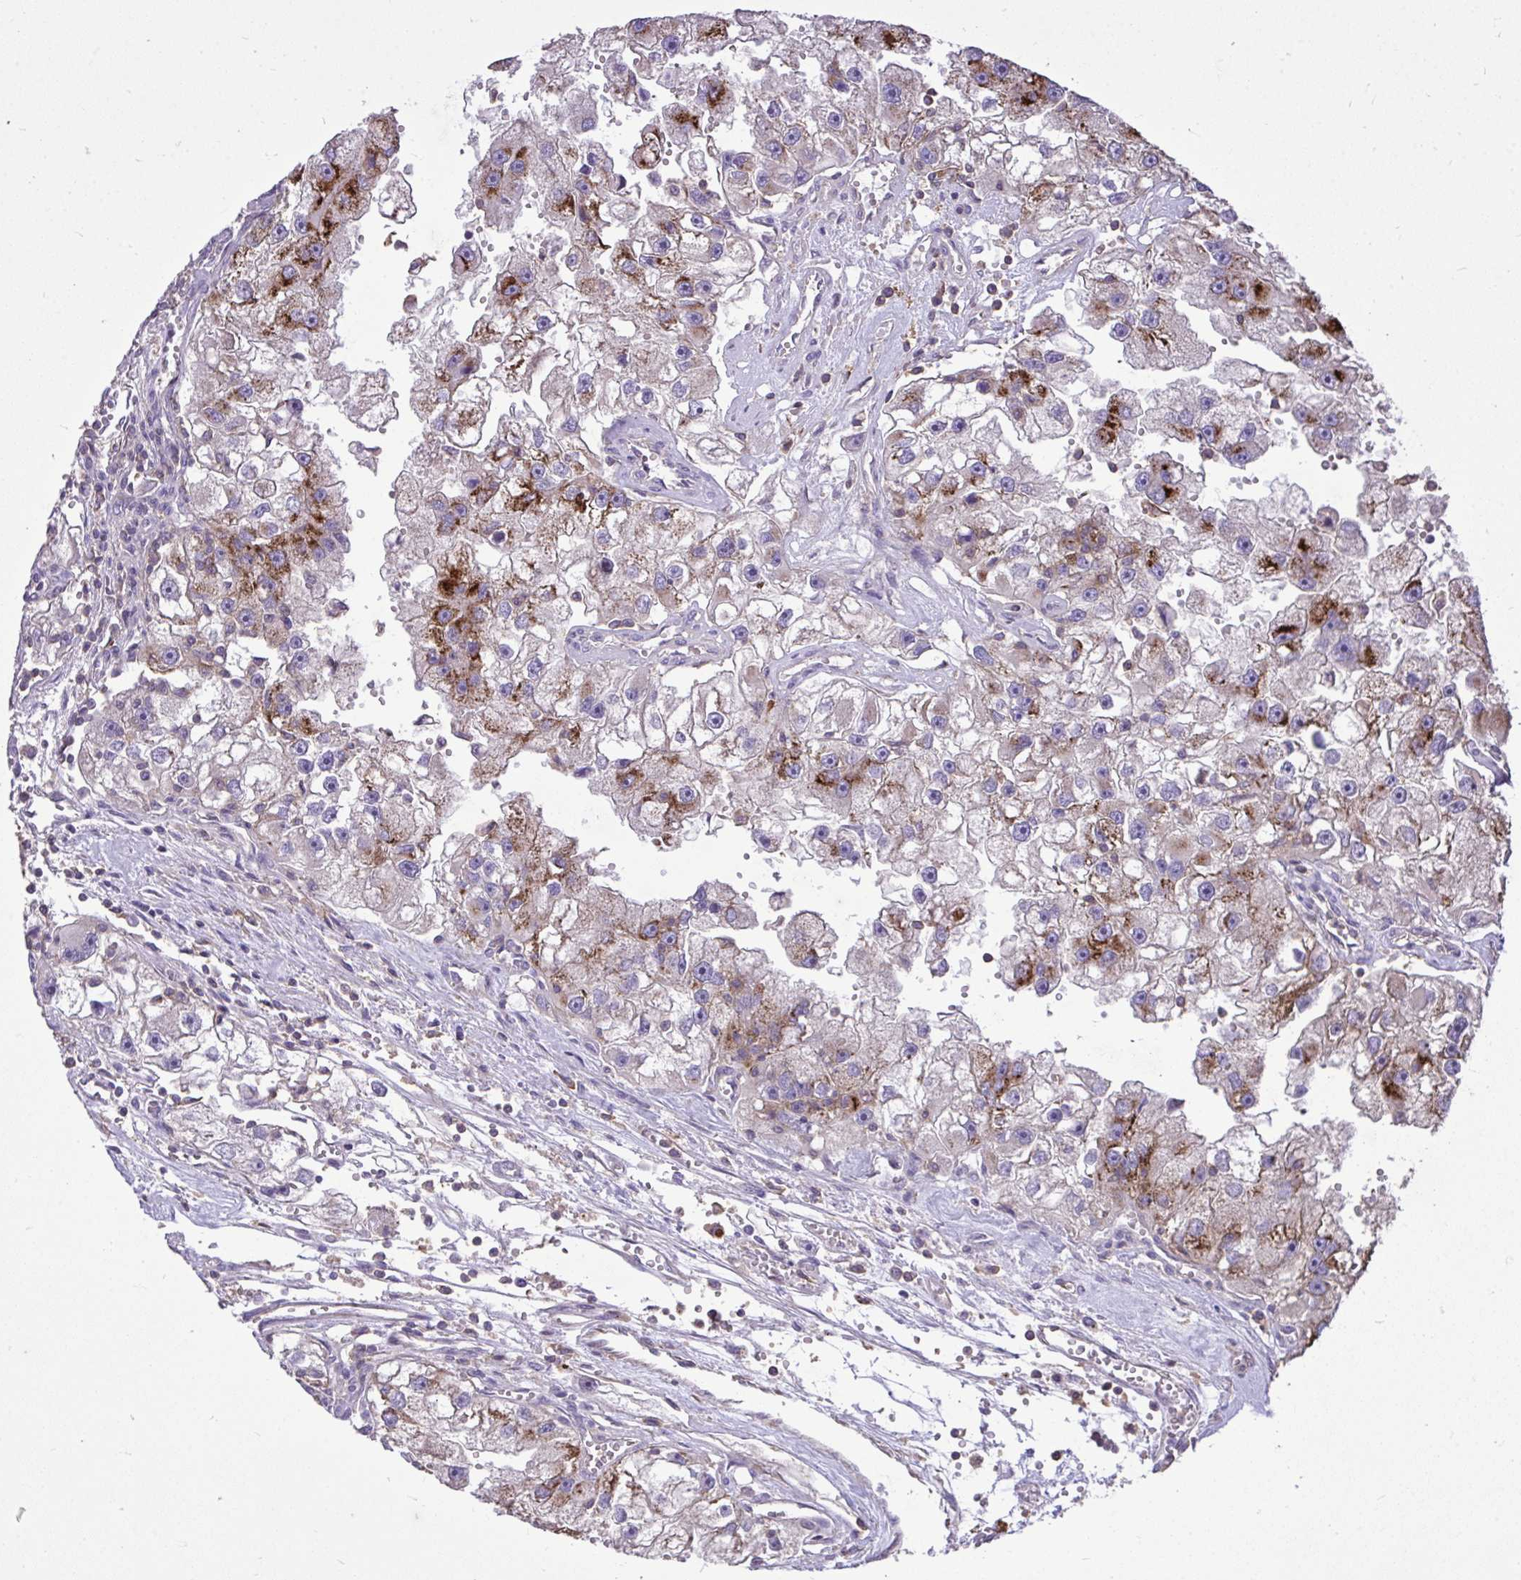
{"staining": {"intensity": "strong", "quantity": "25%-75%", "location": "cytoplasmic/membranous"}, "tissue": "renal cancer", "cell_type": "Tumor cells", "image_type": "cancer", "snomed": [{"axis": "morphology", "description": "Adenocarcinoma, NOS"}, {"axis": "topography", "description": "Kidney"}], "caption": "This histopathology image shows immunohistochemistry staining of adenocarcinoma (renal), with high strong cytoplasmic/membranous expression in about 25%-75% of tumor cells.", "gene": "IGFL2", "patient": {"sex": "male", "age": 63}}